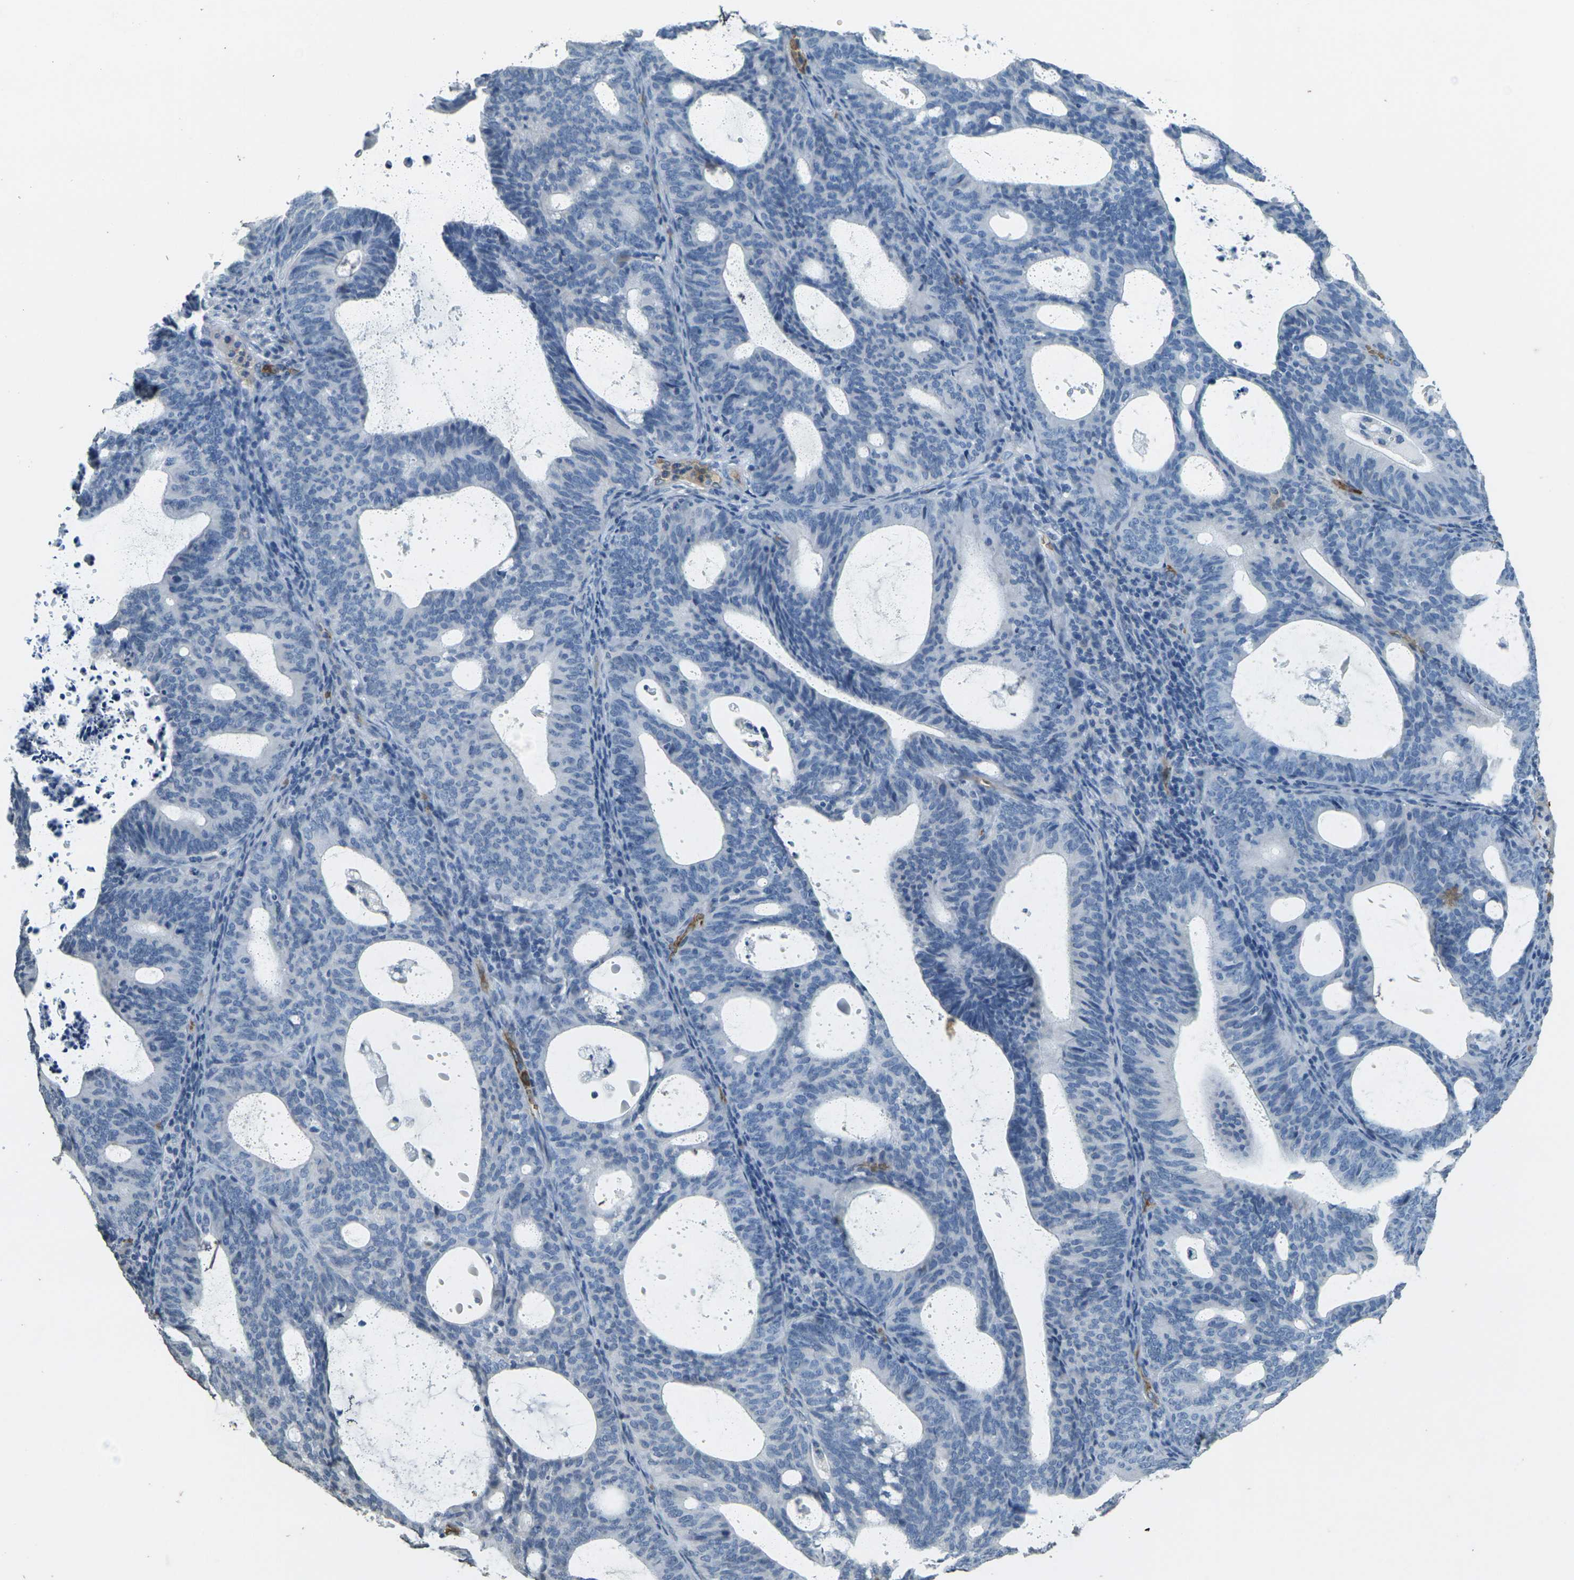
{"staining": {"intensity": "negative", "quantity": "none", "location": "none"}, "tissue": "endometrial cancer", "cell_type": "Tumor cells", "image_type": "cancer", "snomed": [{"axis": "morphology", "description": "Adenocarcinoma, NOS"}, {"axis": "topography", "description": "Uterus"}], "caption": "Protein analysis of endometrial cancer (adenocarcinoma) exhibits no significant staining in tumor cells.", "gene": "HBB", "patient": {"sex": "female", "age": 83}}